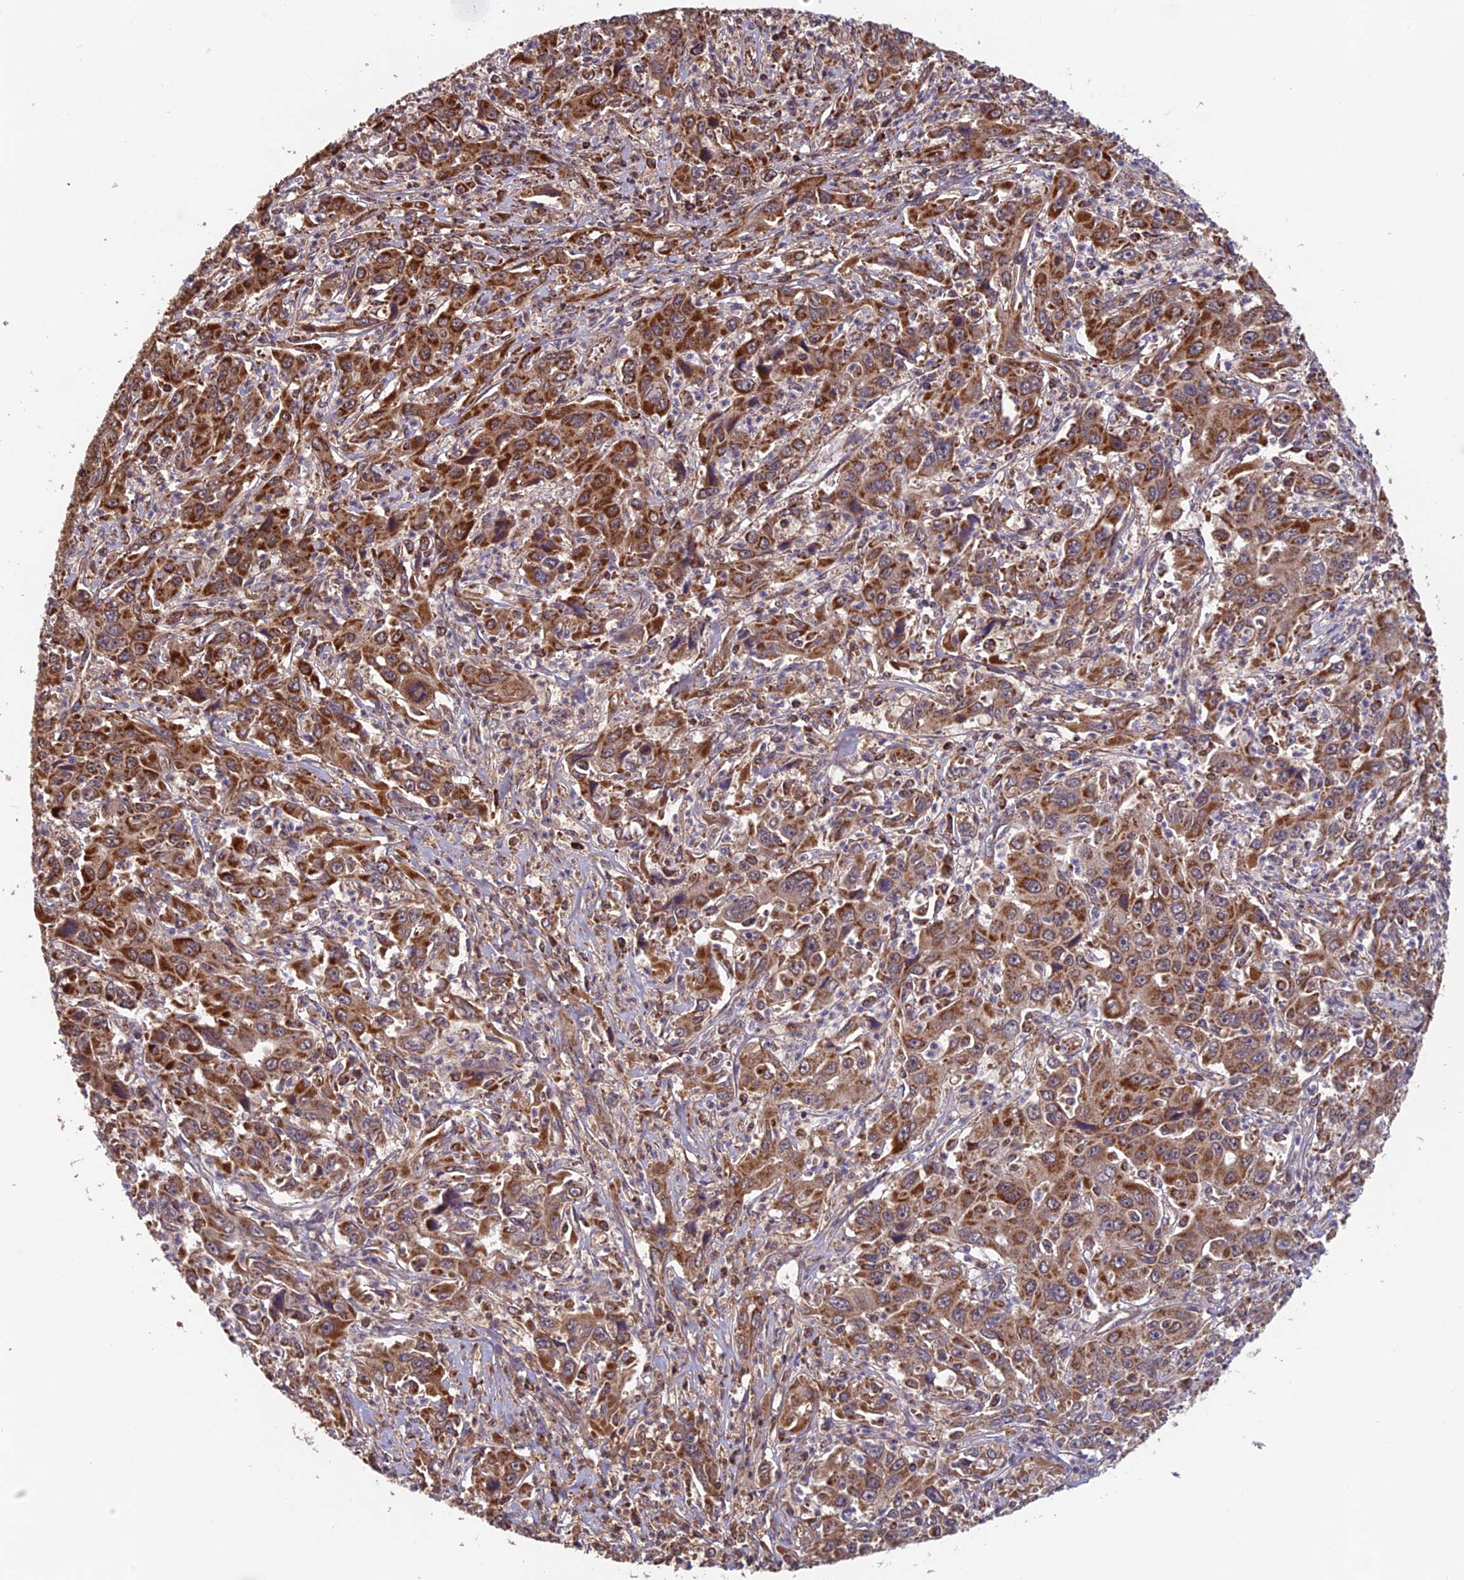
{"staining": {"intensity": "moderate", "quantity": ">75%", "location": "cytoplasmic/membranous"}, "tissue": "liver cancer", "cell_type": "Tumor cells", "image_type": "cancer", "snomed": [{"axis": "morphology", "description": "Carcinoma, Hepatocellular, NOS"}, {"axis": "topography", "description": "Liver"}], "caption": "The histopathology image reveals a brown stain indicating the presence of a protein in the cytoplasmic/membranous of tumor cells in liver cancer (hepatocellular carcinoma).", "gene": "CCDC15", "patient": {"sex": "male", "age": 63}}